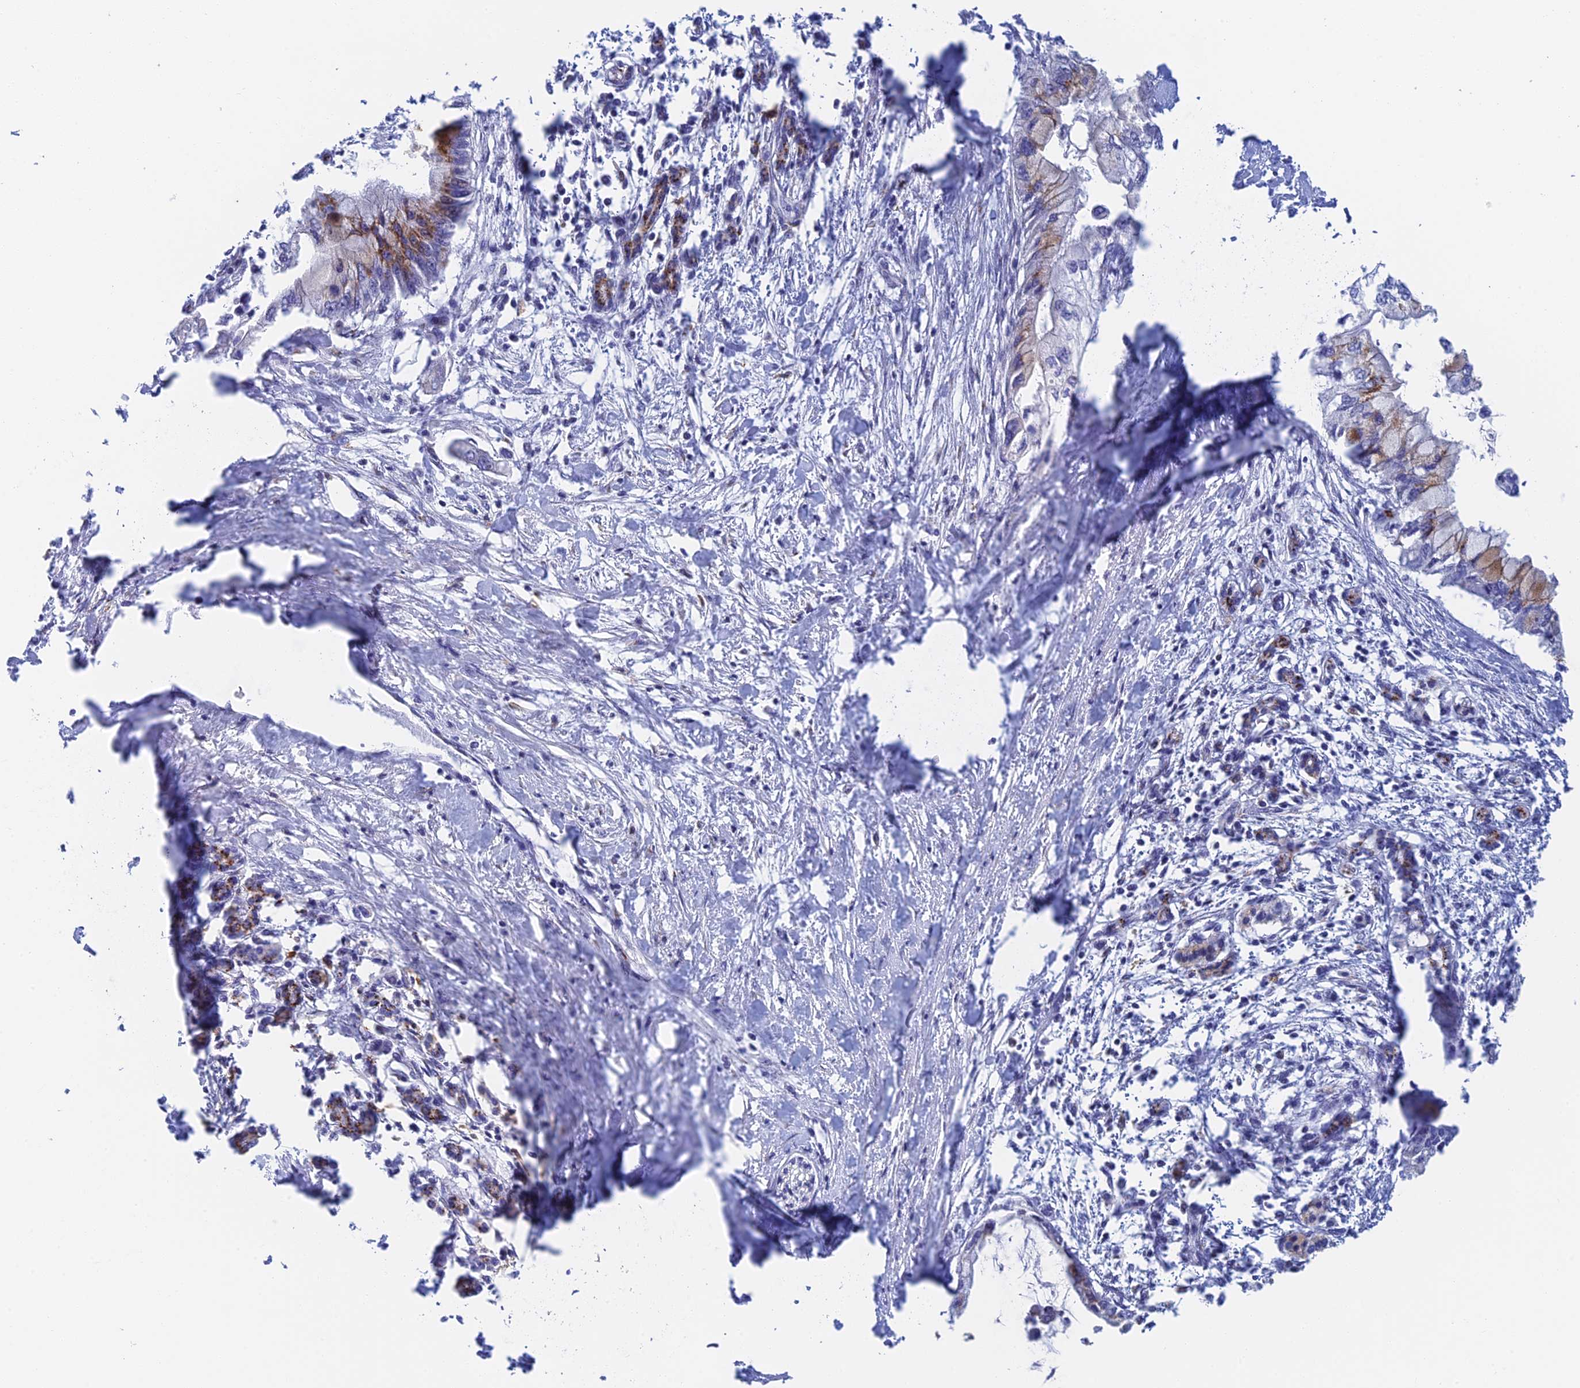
{"staining": {"intensity": "strong", "quantity": "<25%", "location": "cytoplasmic/membranous"}, "tissue": "pancreatic cancer", "cell_type": "Tumor cells", "image_type": "cancer", "snomed": [{"axis": "morphology", "description": "Adenocarcinoma, NOS"}, {"axis": "topography", "description": "Pancreas"}], "caption": "Immunohistochemistry staining of adenocarcinoma (pancreatic), which exhibits medium levels of strong cytoplasmic/membranous positivity in approximately <25% of tumor cells indicating strong cytoplasmic/membranous protein positivity. The staining was performed using DAB (brown) for protein detection and nuclei were counterstained in hematoxylin (blue).", "gene": "SLC24A3", "patient": {"sex": "male", "age": 48}}